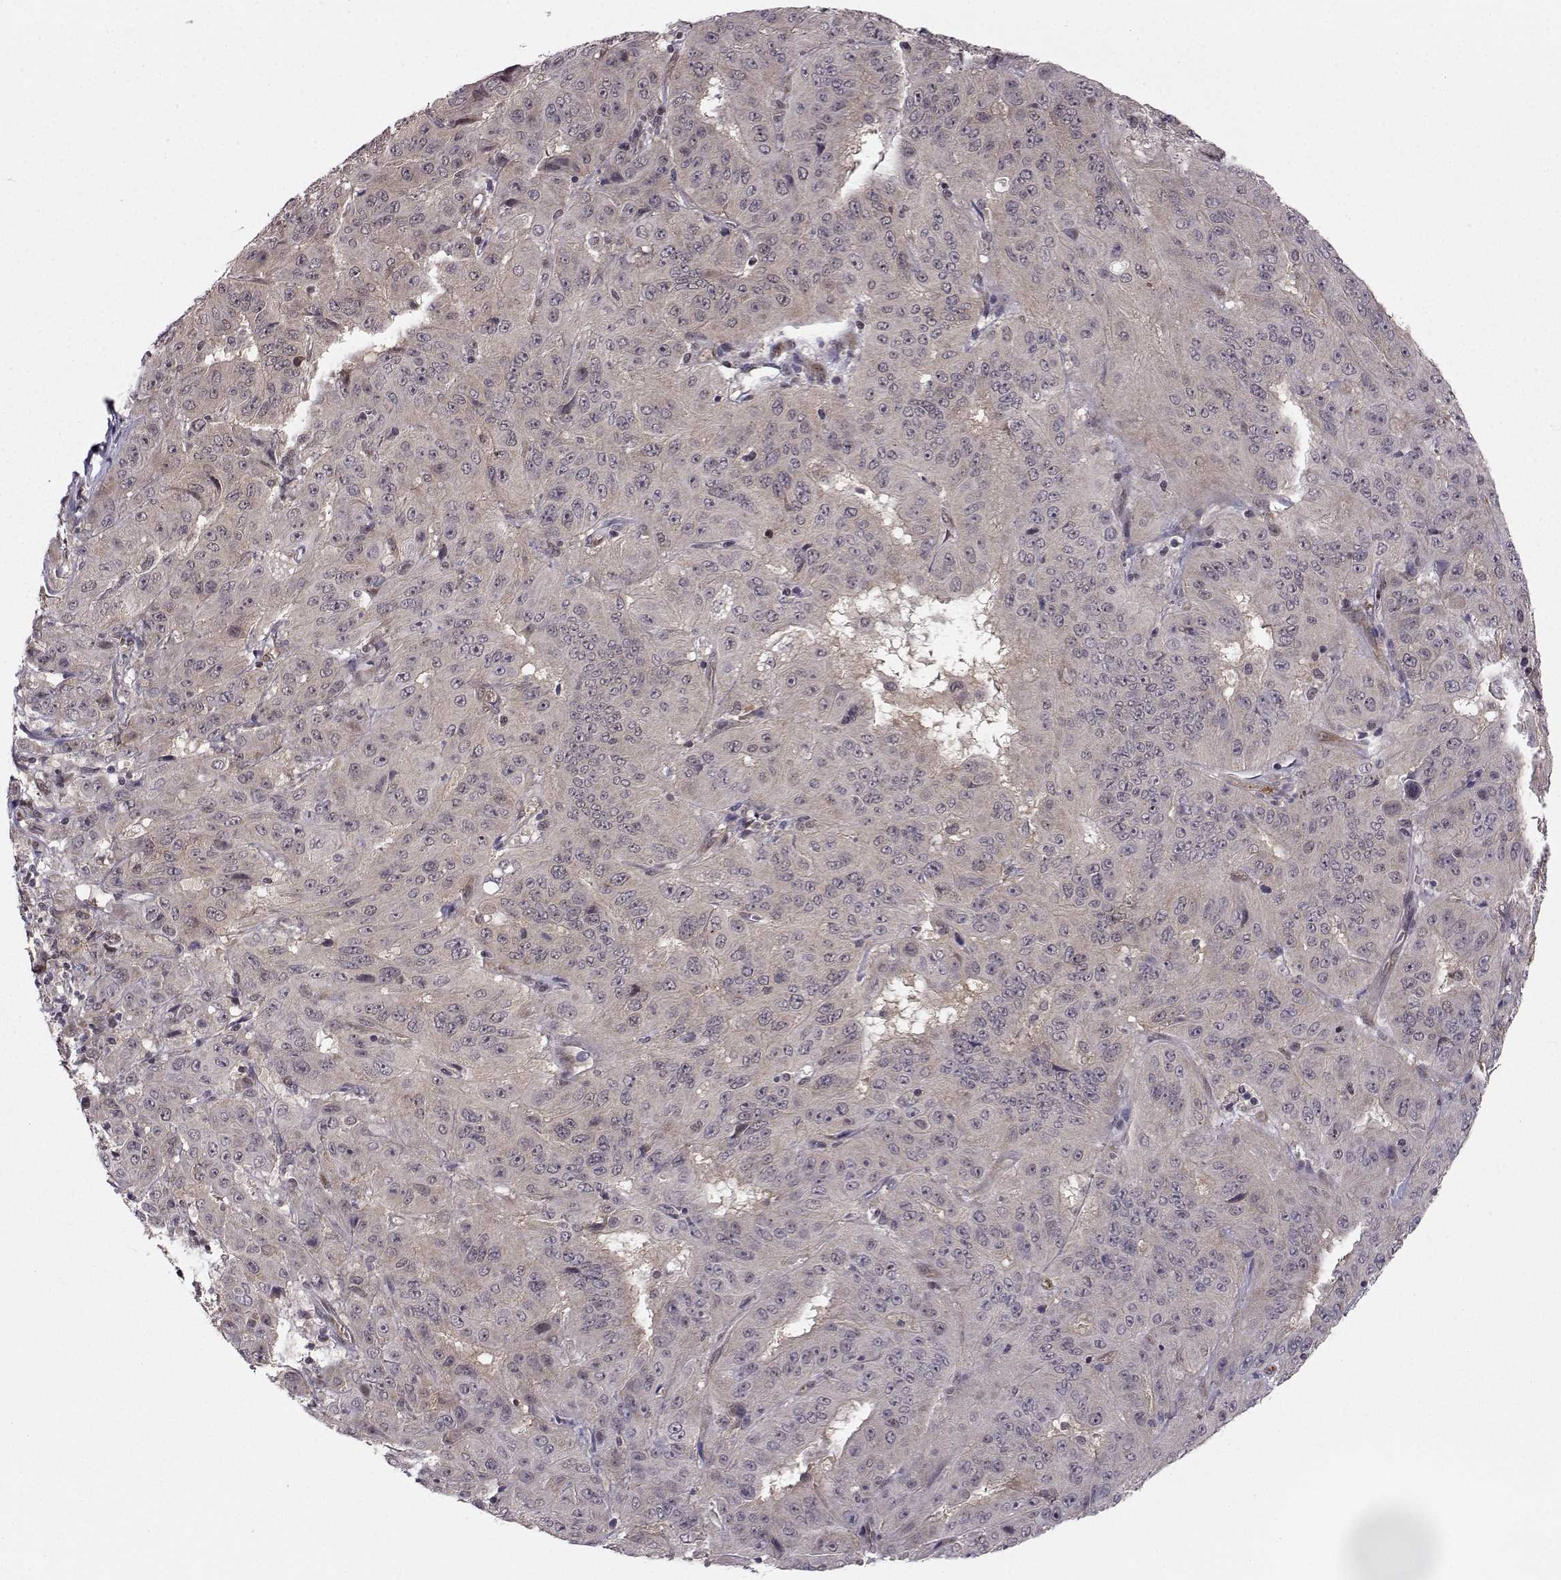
{"staining": {"intensity": "weak", "quantity": "25%-75%", "location": "cytoplasmic/membranous"}, "tissue": "pancreatic cancer", "cell_type": "Tumor cells", "image_type": "cancer", "snomed": [{"axis": "morphology", "description": "Adenocarcinoma, NOS"}, {"axis": "topography", "description": "Pancreas"}], "caption": "Immunohistochemical staining of human pancreatic cancer (adenocarcinoma) shows low levels of weak cytoplasmic/membranous expression in about 25%-75% of tumor cells.", "gene": "PKN2", "patient": {"sex": "male", "age": 63}}